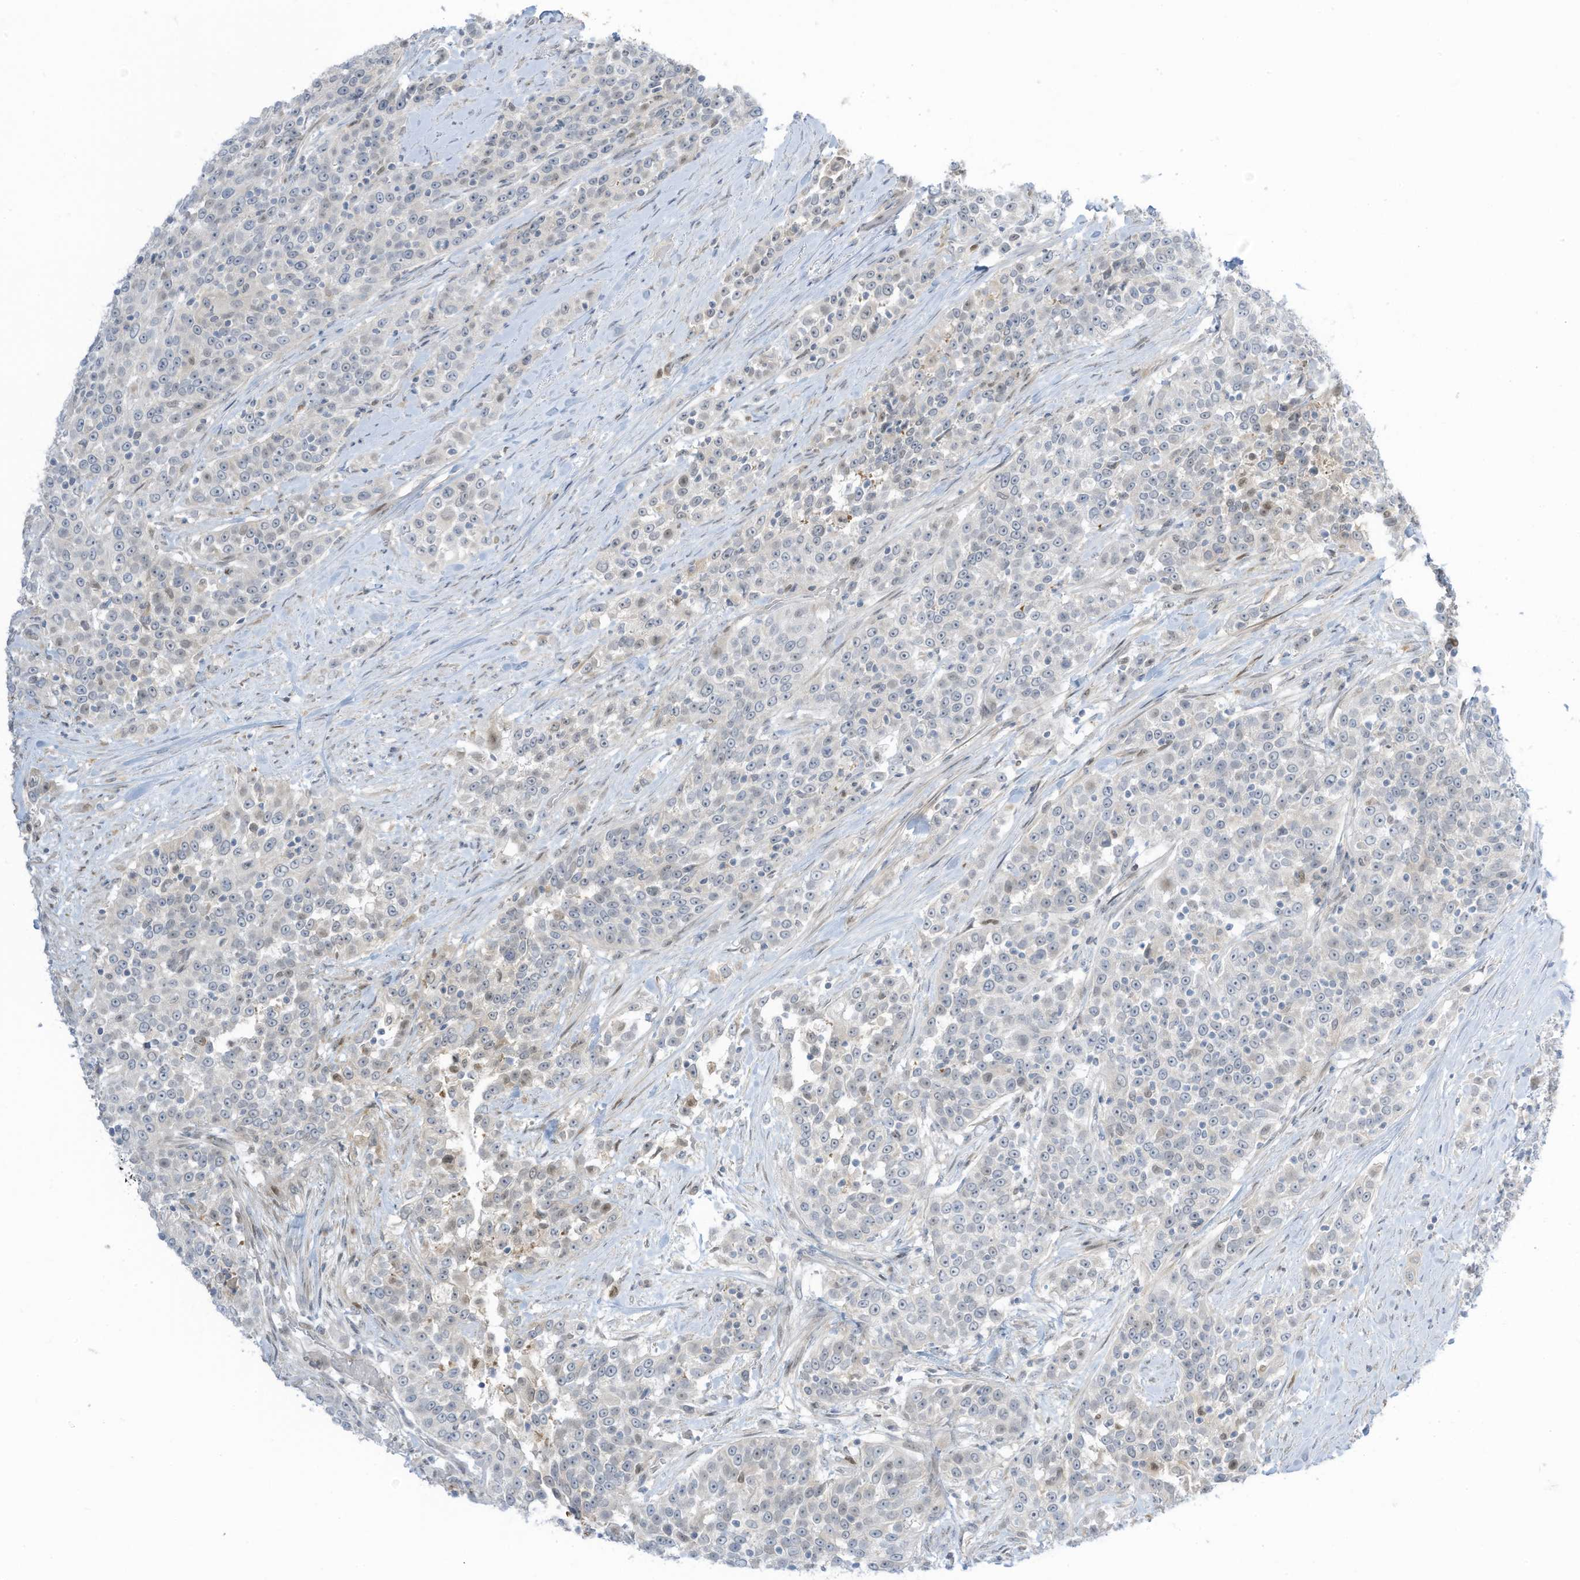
{"staining": {"intensity": "negative", "quantity": "none", "location": "none"}, "tissue": "urothelial cancer", "cell_type": "Tumor cells", "image_type": "cancer", "snomed": [{"axis": "morphology", "description": "Urothelial carcinoma, High grade"}, {"axis": "topography", "description": "Urinary bladder"}], "caption": "Tumor cells show no significant staining in urothelial cancer. (DAB (3,3'-diaminobenzidine) immunohistochemistry, high magnification).", "gene": "ASPRV1", "patient": {"sex": "female", "age": 80}}